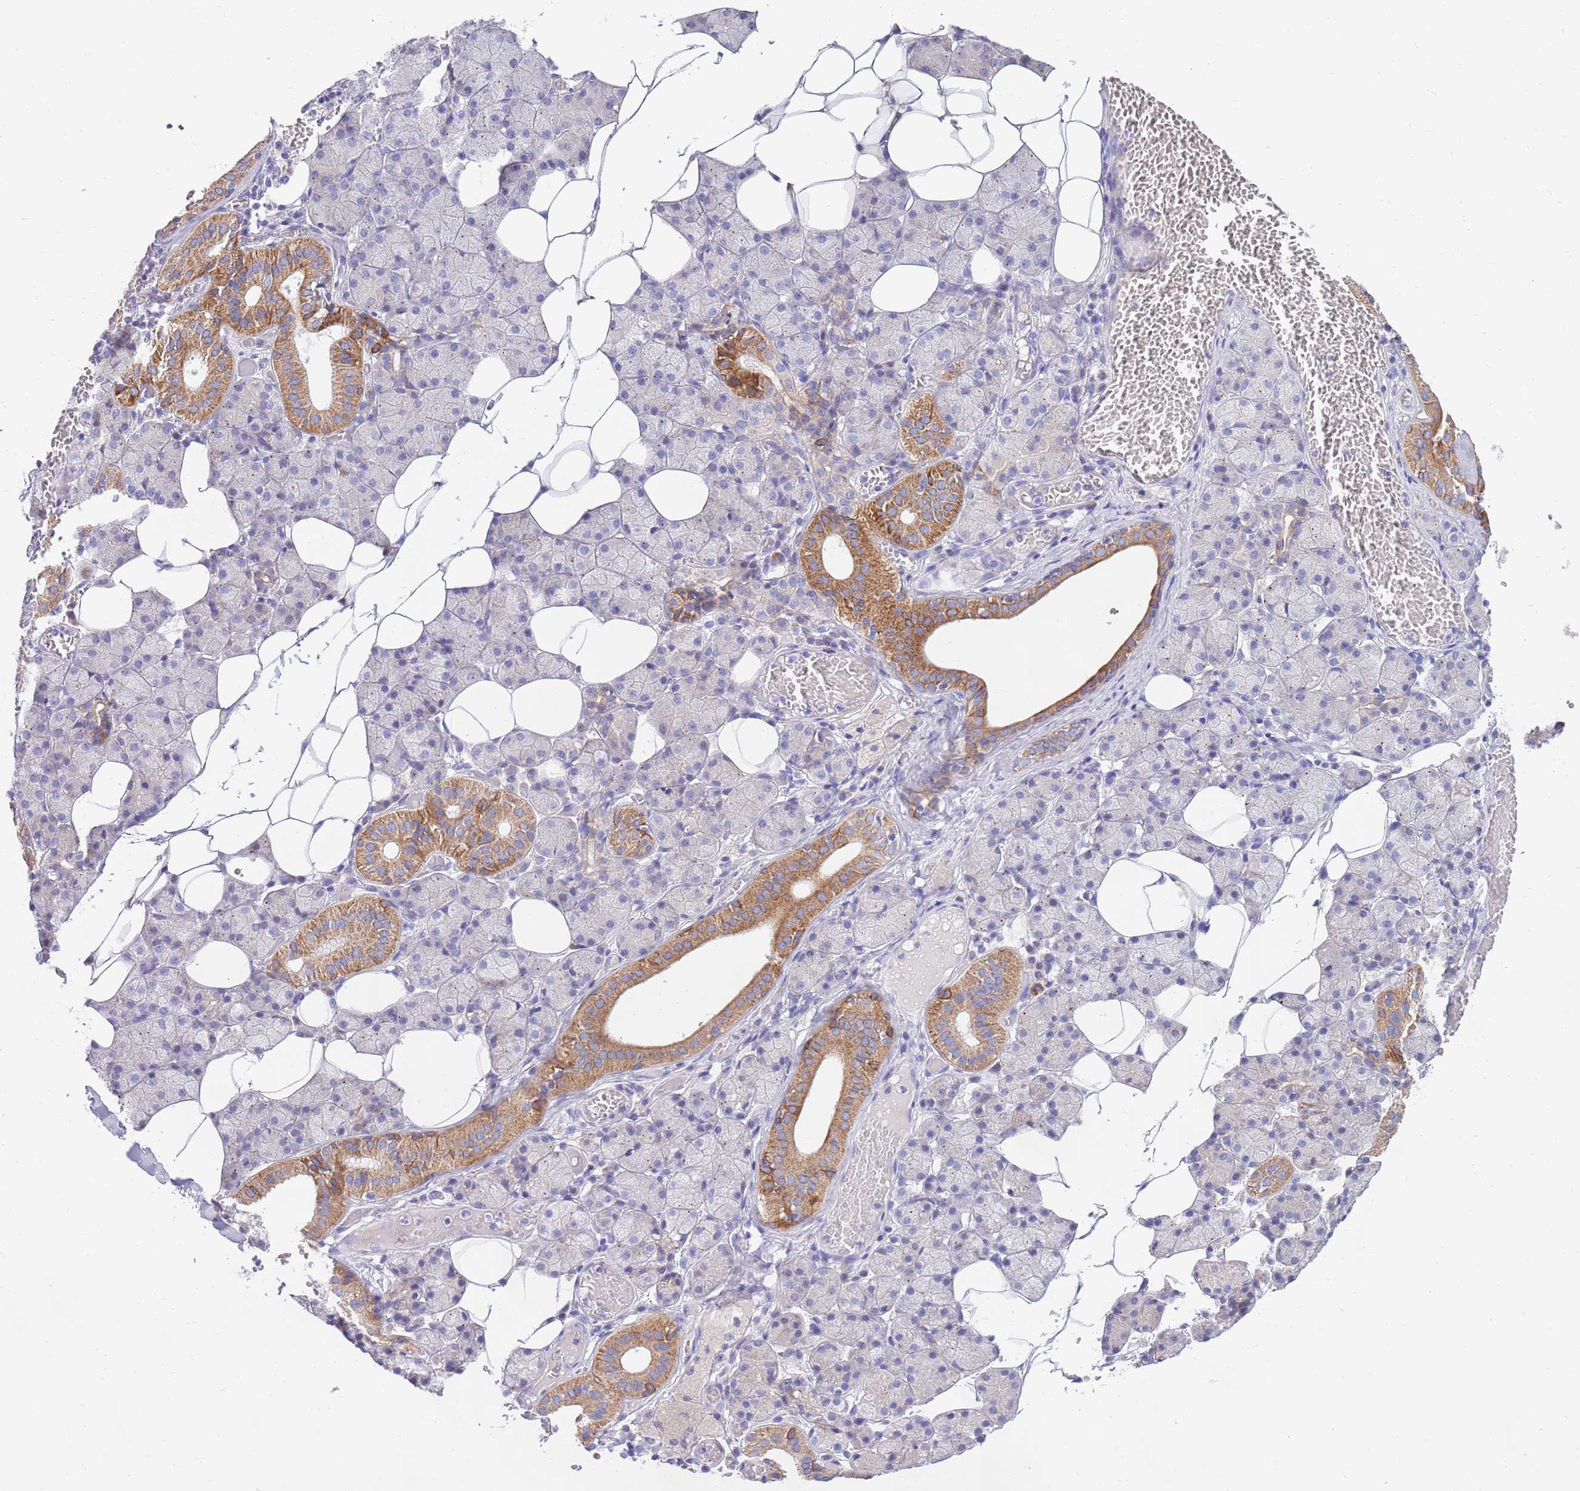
{"staining": {"intensity": "moderate", "quantity": "<25%", "location": "cytoplasmic/membranous"}, "tissue": "salivary gland", "cell_type": "Glandular cells", "image_type": "normal", "snomed": [{"axis": "morphology", "description": "Normal tissue, NOS"}, {"axis": "topography", "description": "Salivary gland"}], "caption": "Immunohistochemistry (IHC) of benign salivary gland reveals low levels of moderate cytoplasmic/membranous positivity in approximately <25% of glandular cells.", "gene": "EMC8", "patient": {"sex": "female", "age": 33}}